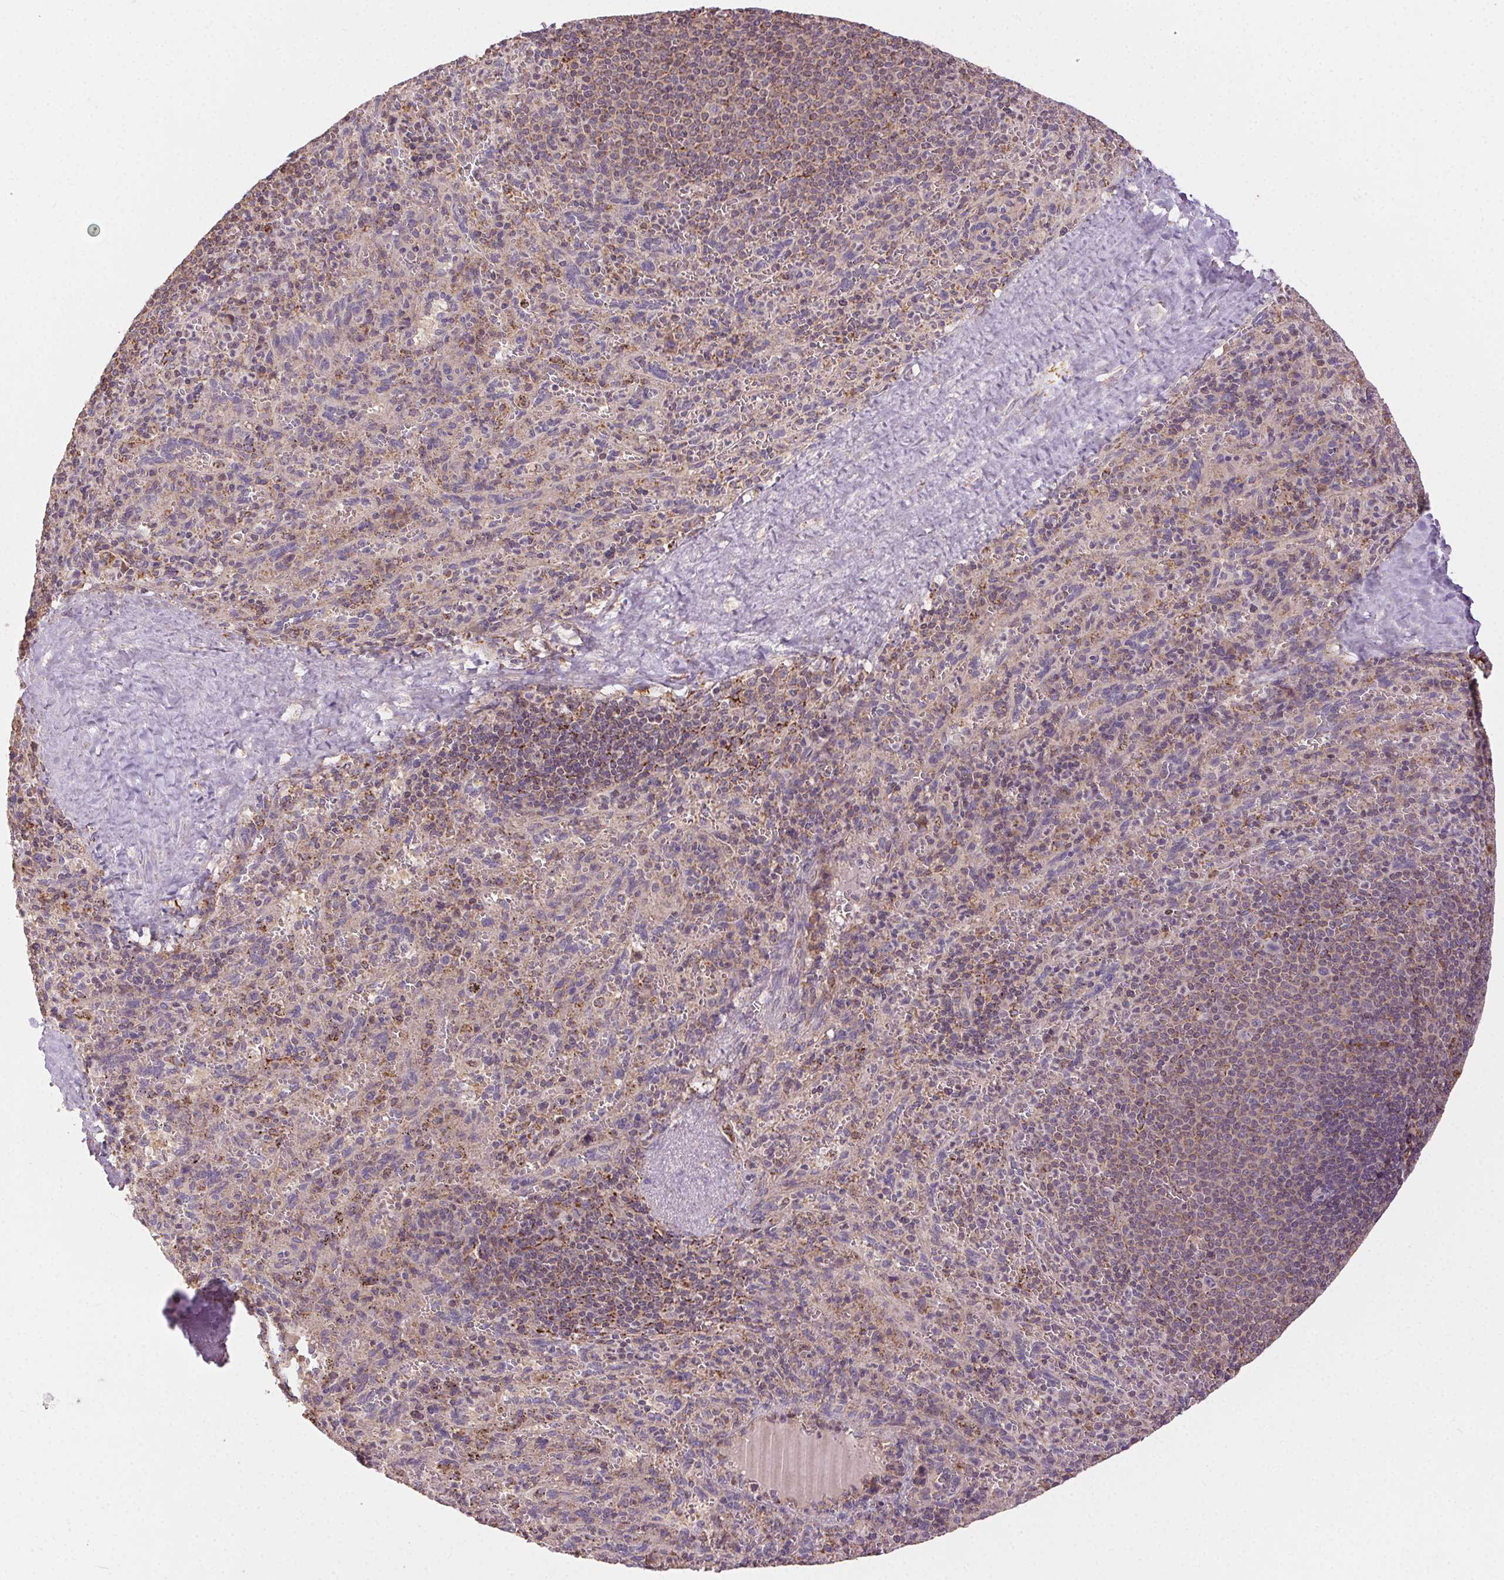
{"staining": {"intensity": "weak", "quantity": "<25%", "location": "cytoplasmic/membranous"}, "tissue": "spleen", "cell_type": "Cells in red pulp", "image_type": "normal", "snomed": [{"axis": "morphology", "description": "Normal tissue, NOS"}, {"axis": "topography", "description": "Spleen"}], "caption": "Histopathology image shows no protein positivity in cells in red pulp of unremarkable spleen.", "gene": "FNBP1L", "patient": {"sex": "male", "age": 57}}